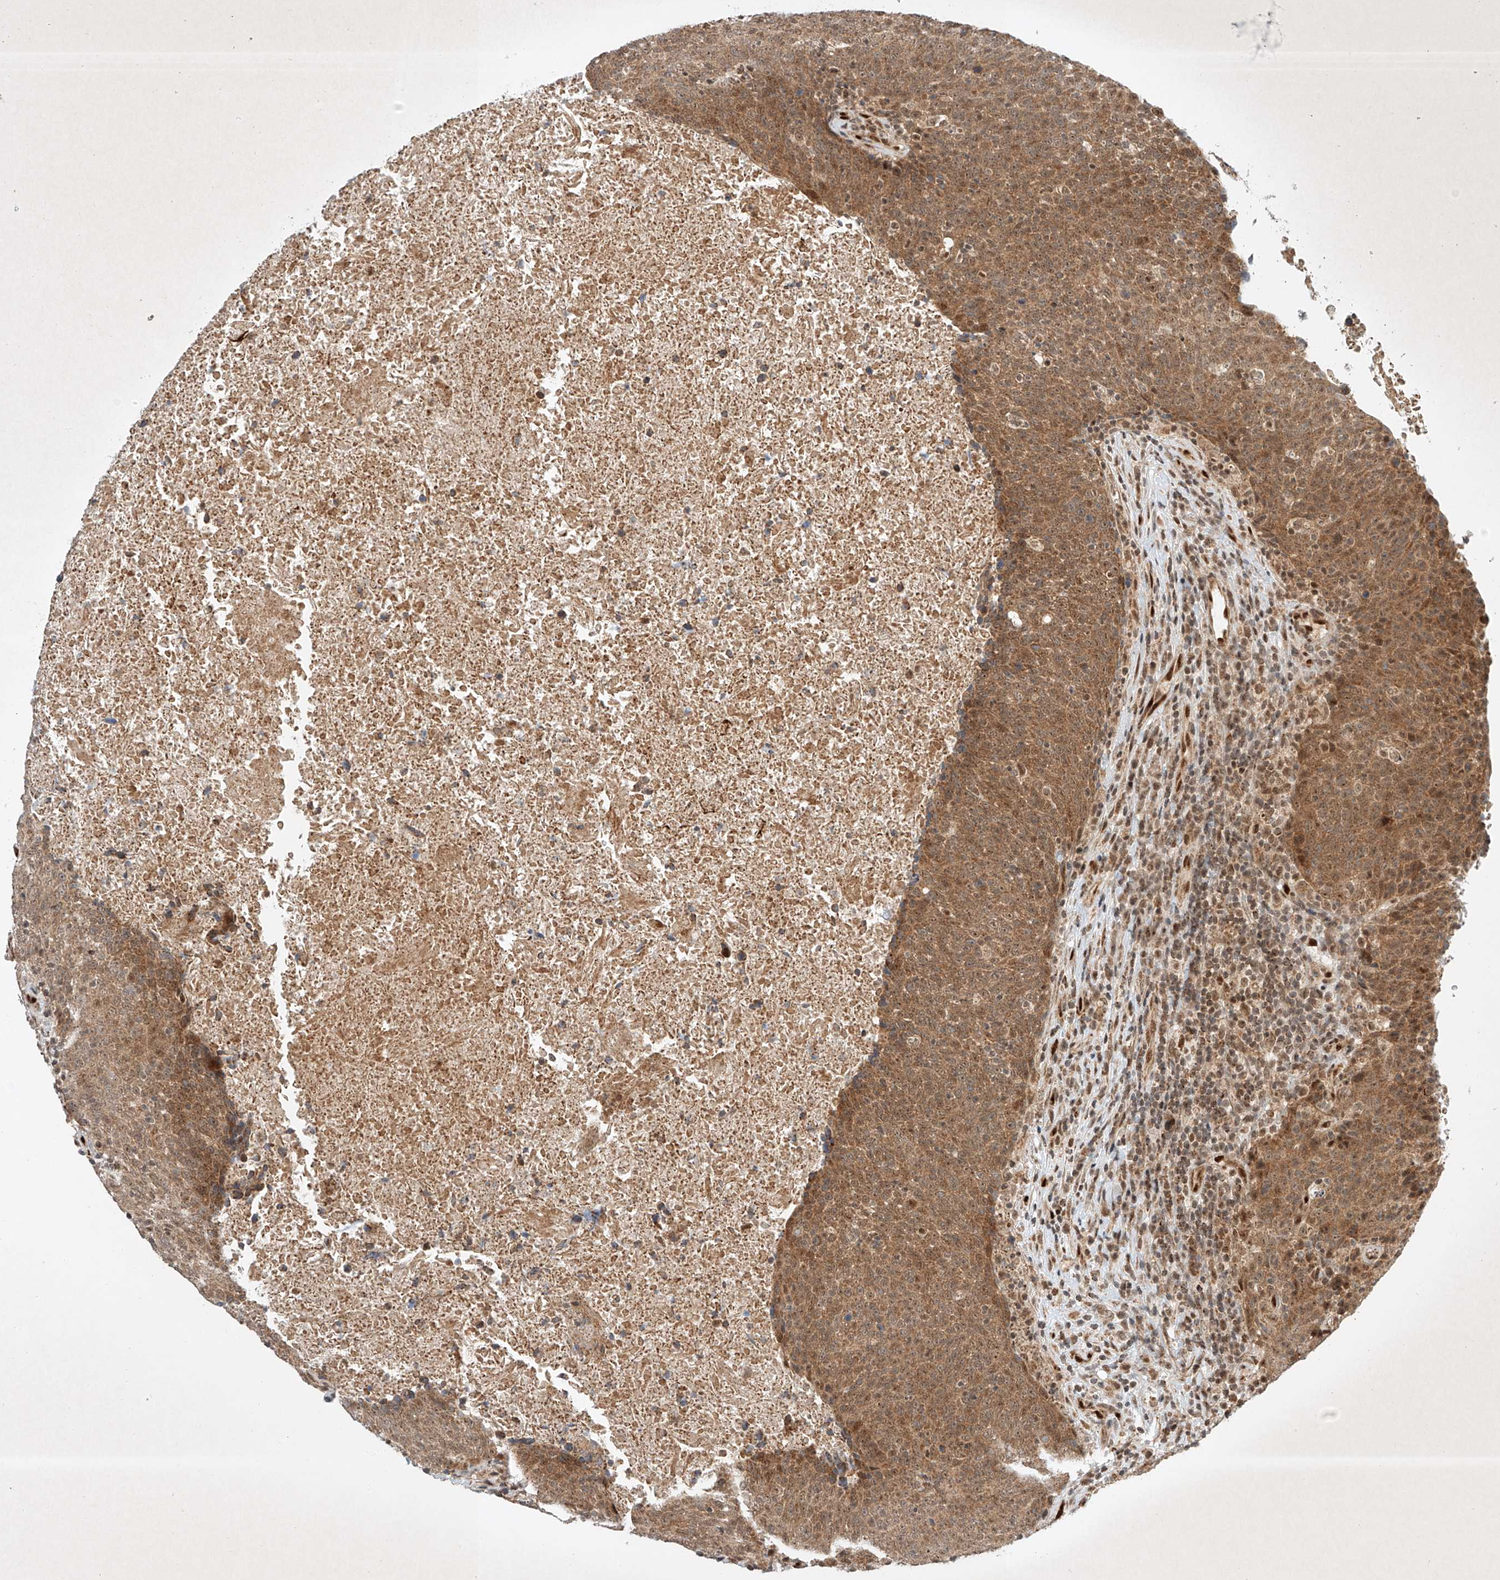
{"staining": {"intensity": "moderate", "quantity": ">75%", "location": "cytoplasmic/membranous"}, "tissue": "head and neck cancer", "cell_type": "Tumor cells", "image_type": "cancer", "snomed": [{"axis": "morphology", "description": "Squamous cell carcinoma, NOS"}, {"axis": "morphology", "description": "Squamous cell carcinoma, metastatic, NOS"}, {"axis": "topography", "description": "Lymph node"}, {"axis": "topography", "description": "Head-Neck"}], "caption": "IHC micrograph of neoplastic tissue: human head and neck squamous cell carcinoma stained using immunohistochemistry (IHC) displays medium levels of moderate protein expression localized specifically in the cytoplasmic/membranous of tumor cells, appearing as a cytoplasmic/membranous brown color.", "gene": "EPG5", "patient": {"sex": "male", "age": 62}}